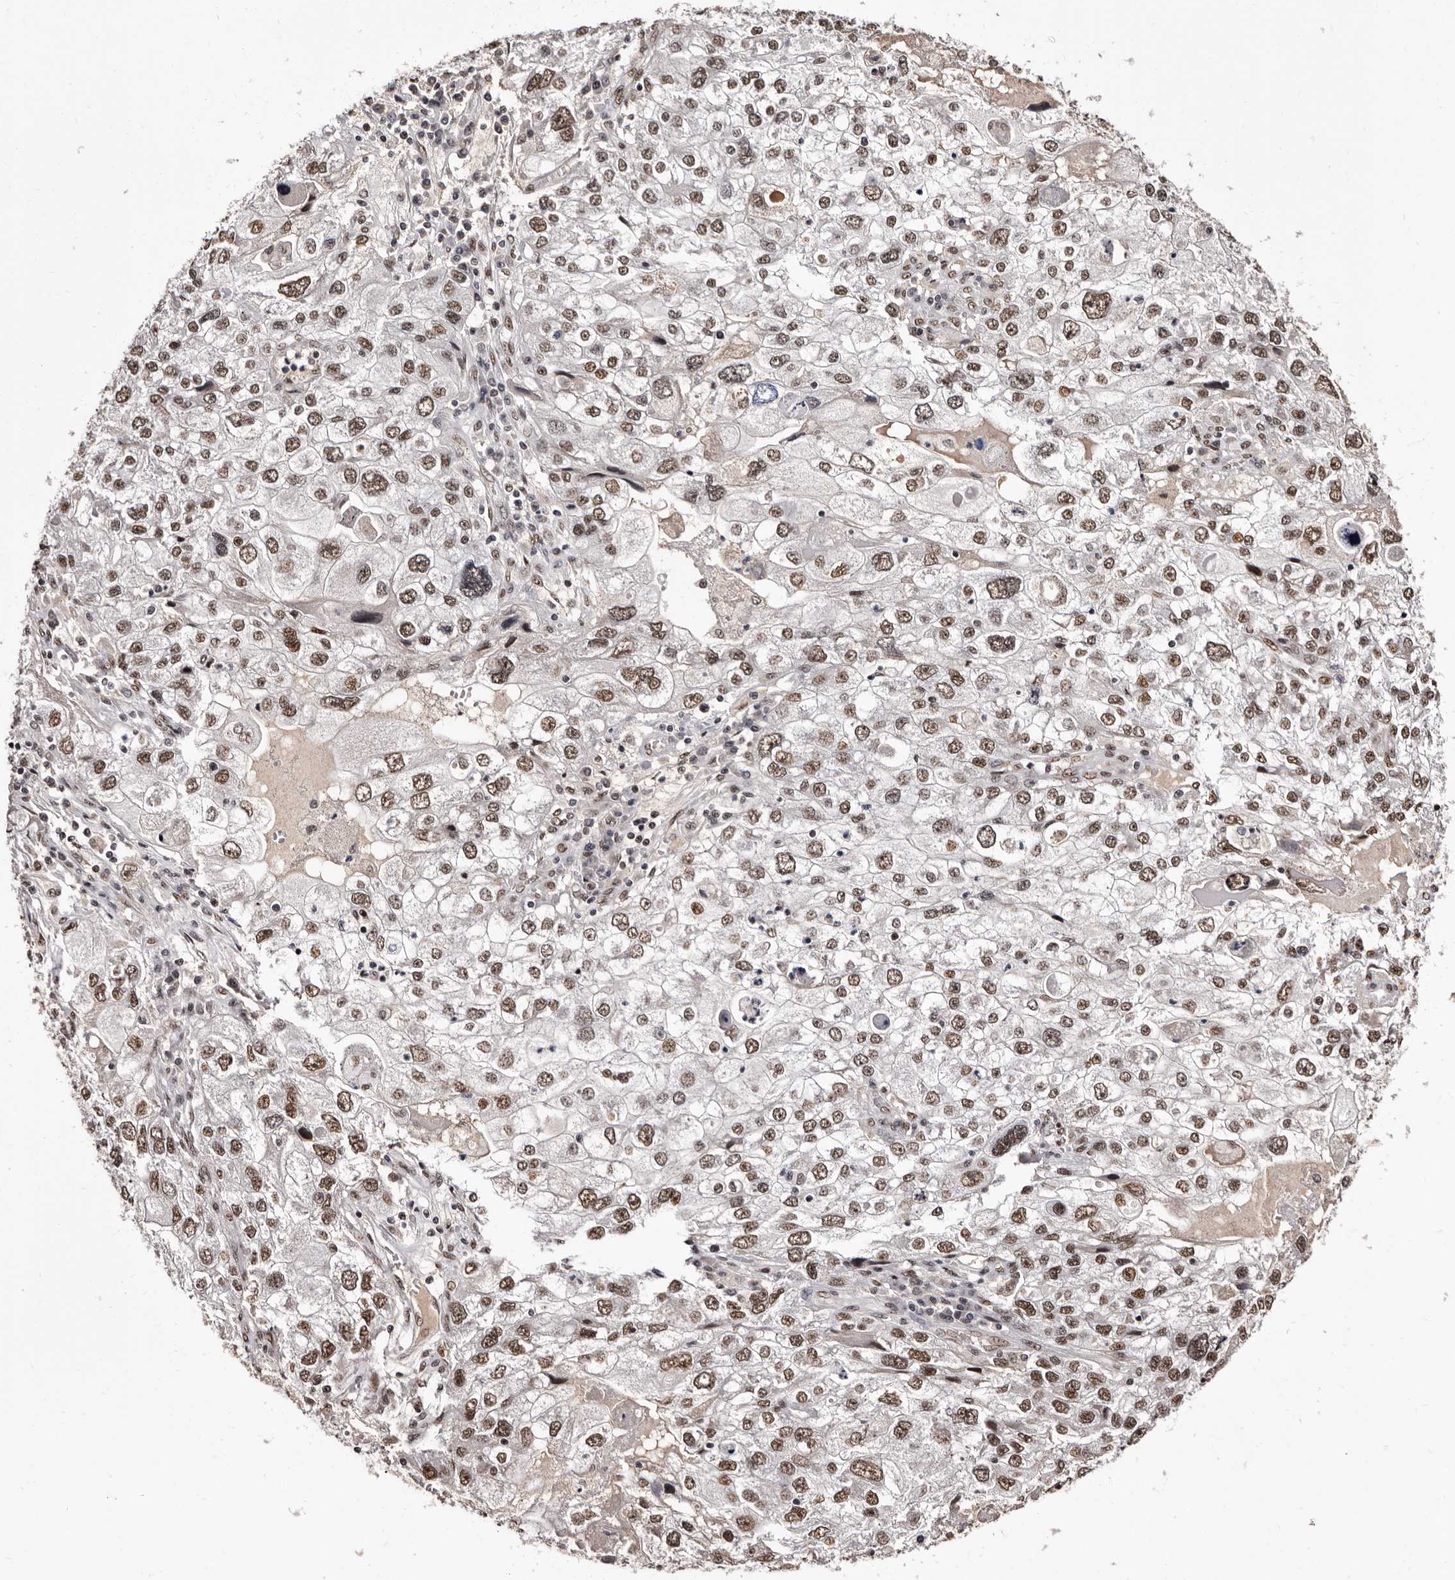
{"staining": {"intensity": "moderate", "quantity": ">75%", "location": "nuclear"}, "tissue": "endometrial cancer", "cell_type": "Tumor cells", "image_type": "cancer", "snomed": [{"axis": "morphology", "description": "Adenocarcinoma, NOS"}, {"axis": "topography", "description": "Endometrium"}], "caption": "Endometrial cancer stained with a brown dye demonstrates moderate nuclear positive staining in about >75% of tumor cells.", "gene": "ANAPC11", "patient": {"sex": "female", "age": 49}}